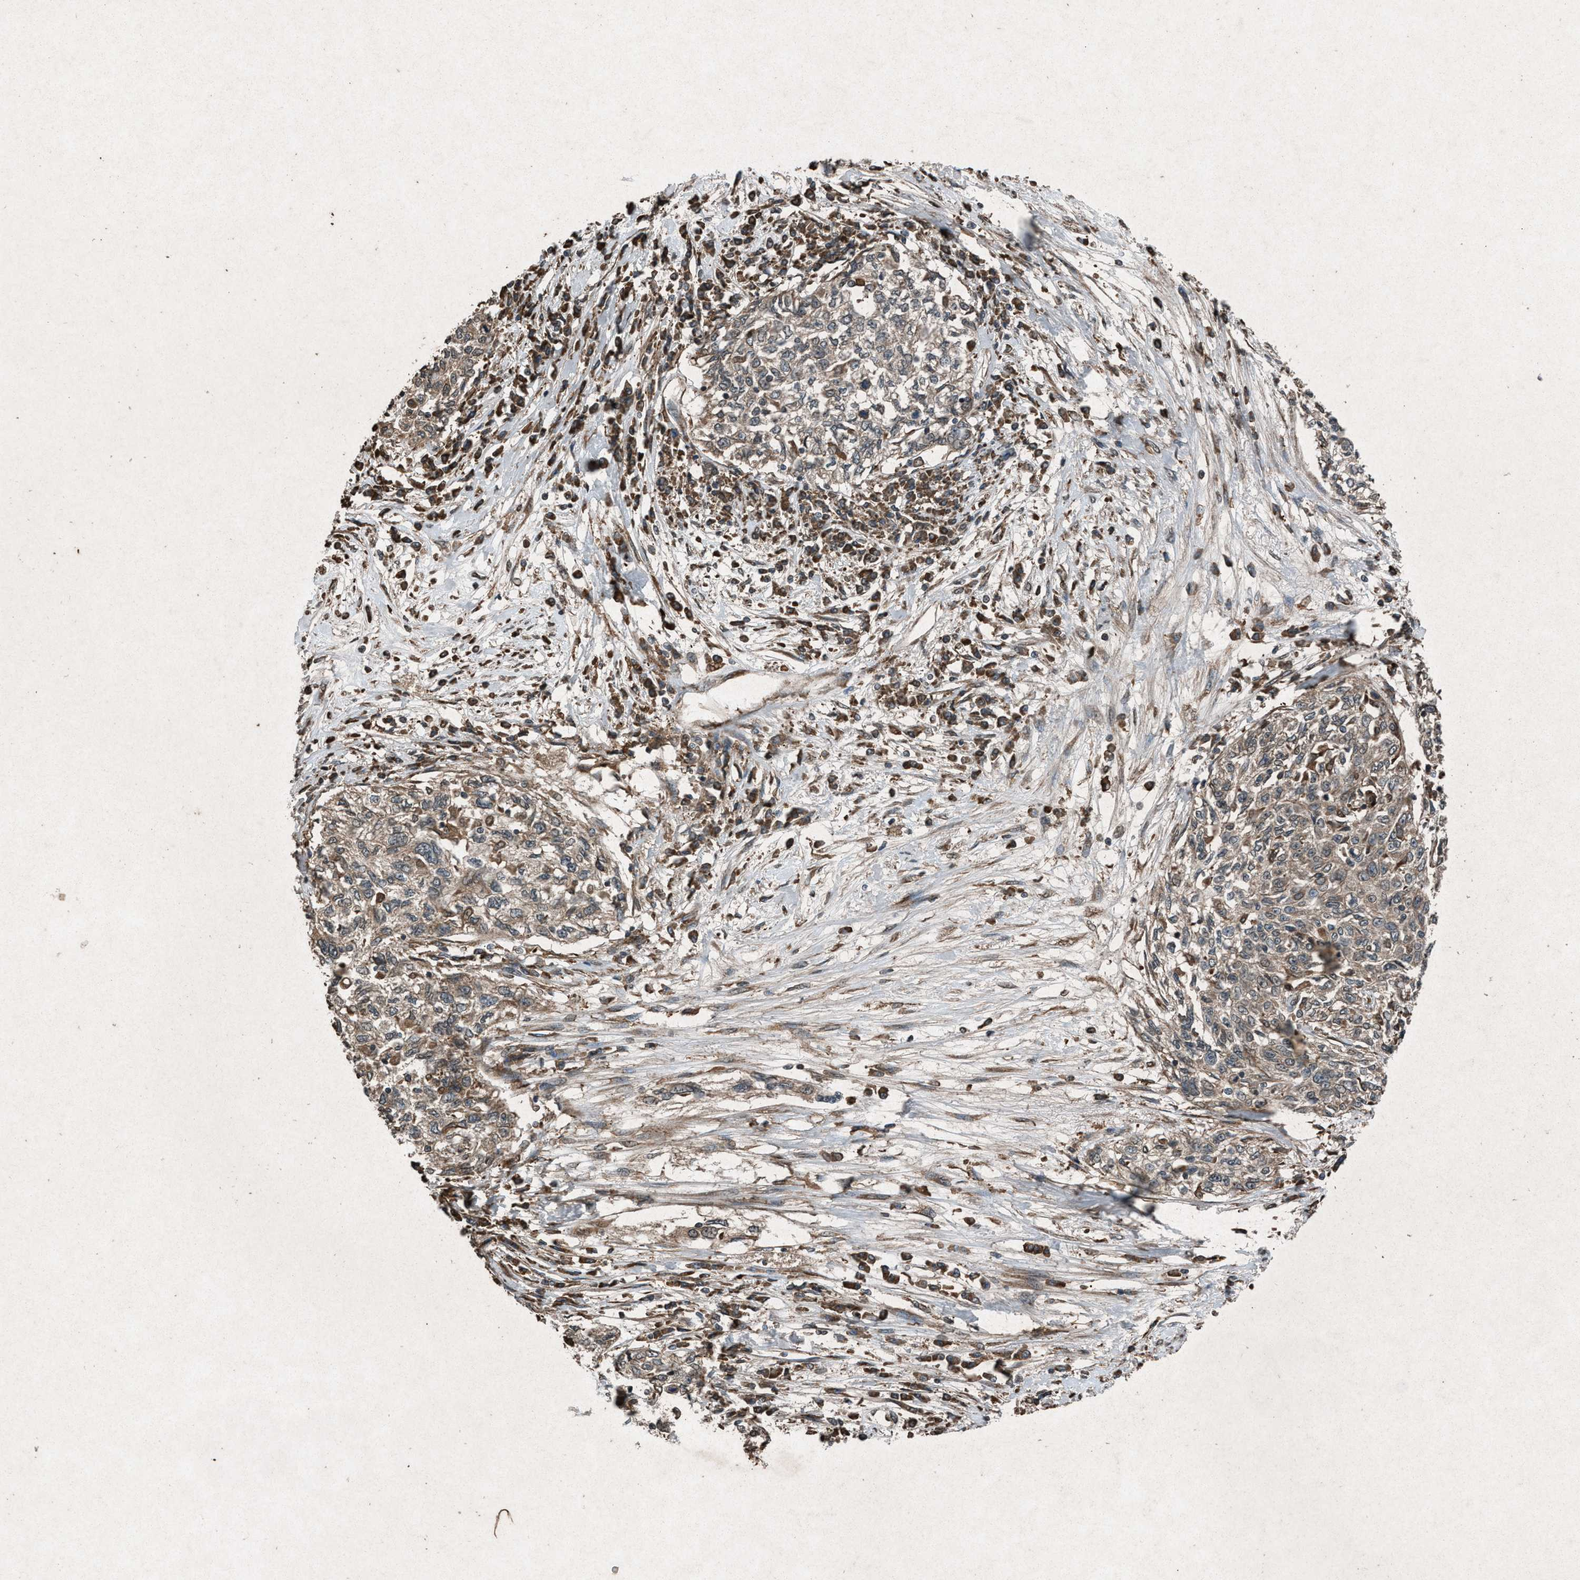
{"staining": {"intensity": "weak", "quantity": ">75%", "location": "cytoplasmic/membranous"}, "tissue": "cervical cancer", "cell_type": "Tumor cells", "image_type": "cancer", "snomed": [{"axis": "morphology", "description": "Squamous cell carcinoma, NOS"}, {"axis": "topography", "description": "Cervix"}], "caption": "There is low levels of weak cytoplasmic/membranous positivity in tumor cells of squamous cell carcinoma (cervical), as demonstrated by immunohistochemical staining (brown color).", "gene": "CALR", "patient": {"sex": "female", "age": 57}}